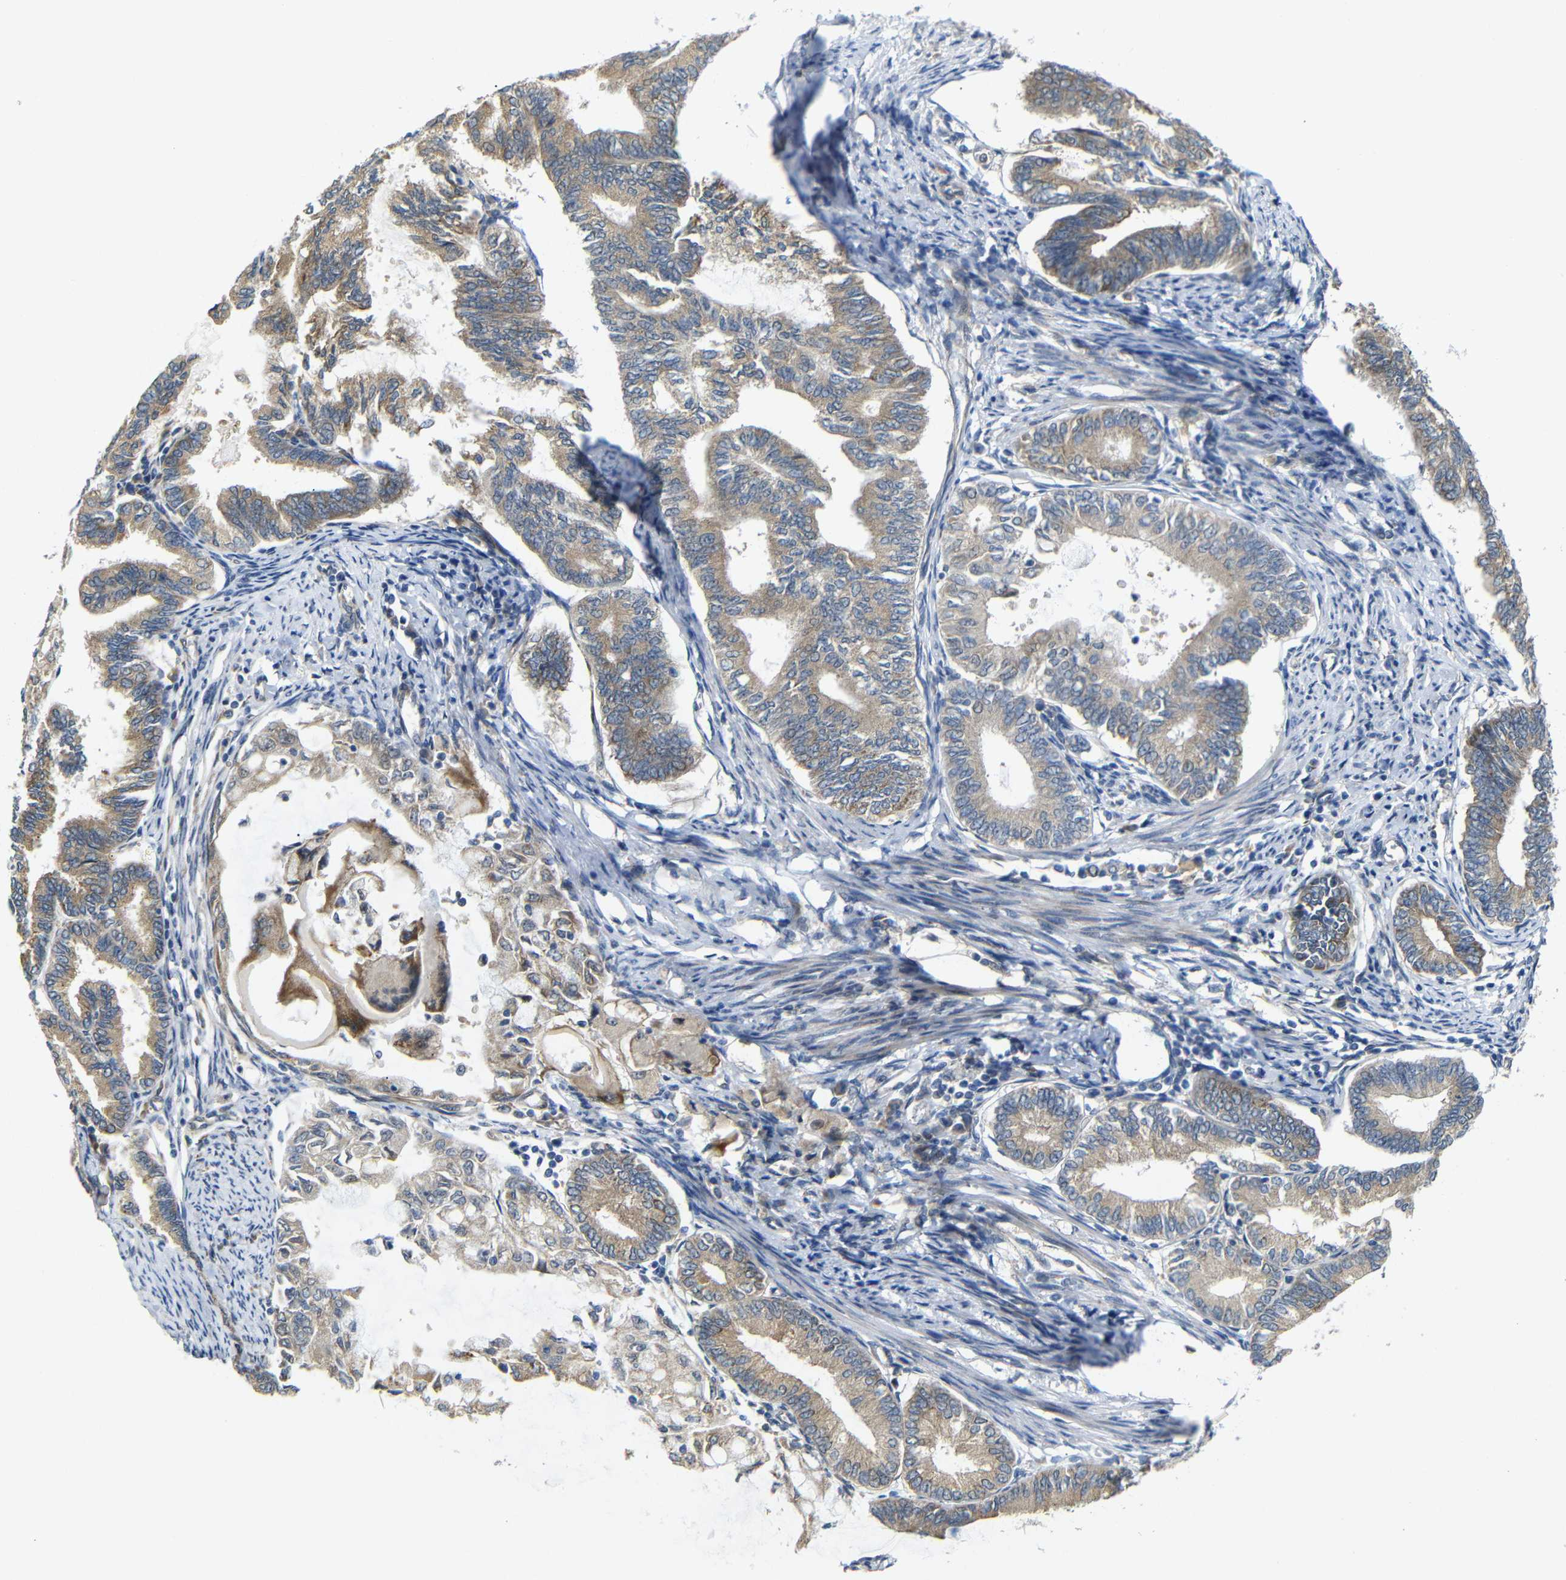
{"staining": {"intensity": "moderate", "quantity": ">75%", "location": "cytoplasmic/membranous"}, "tissue": "endometrial cancer", "cell_type": "Tumor cells", "image_type": "cancer", "snomed": [{"axis": "morphology", "description": "Adenocarcinoma, NOS"}, {"axis": "topography", "description": "Endometrium"}], "caption": "The photomicrograph shows immunohistochemical staining of adenocarcinoma (endometrial). There is moderate cytoplasmic/membranous staining is present in about >75% of tumor cells.", "gene": "P3H2", "patient": {"sex": "female", "age": 86}}